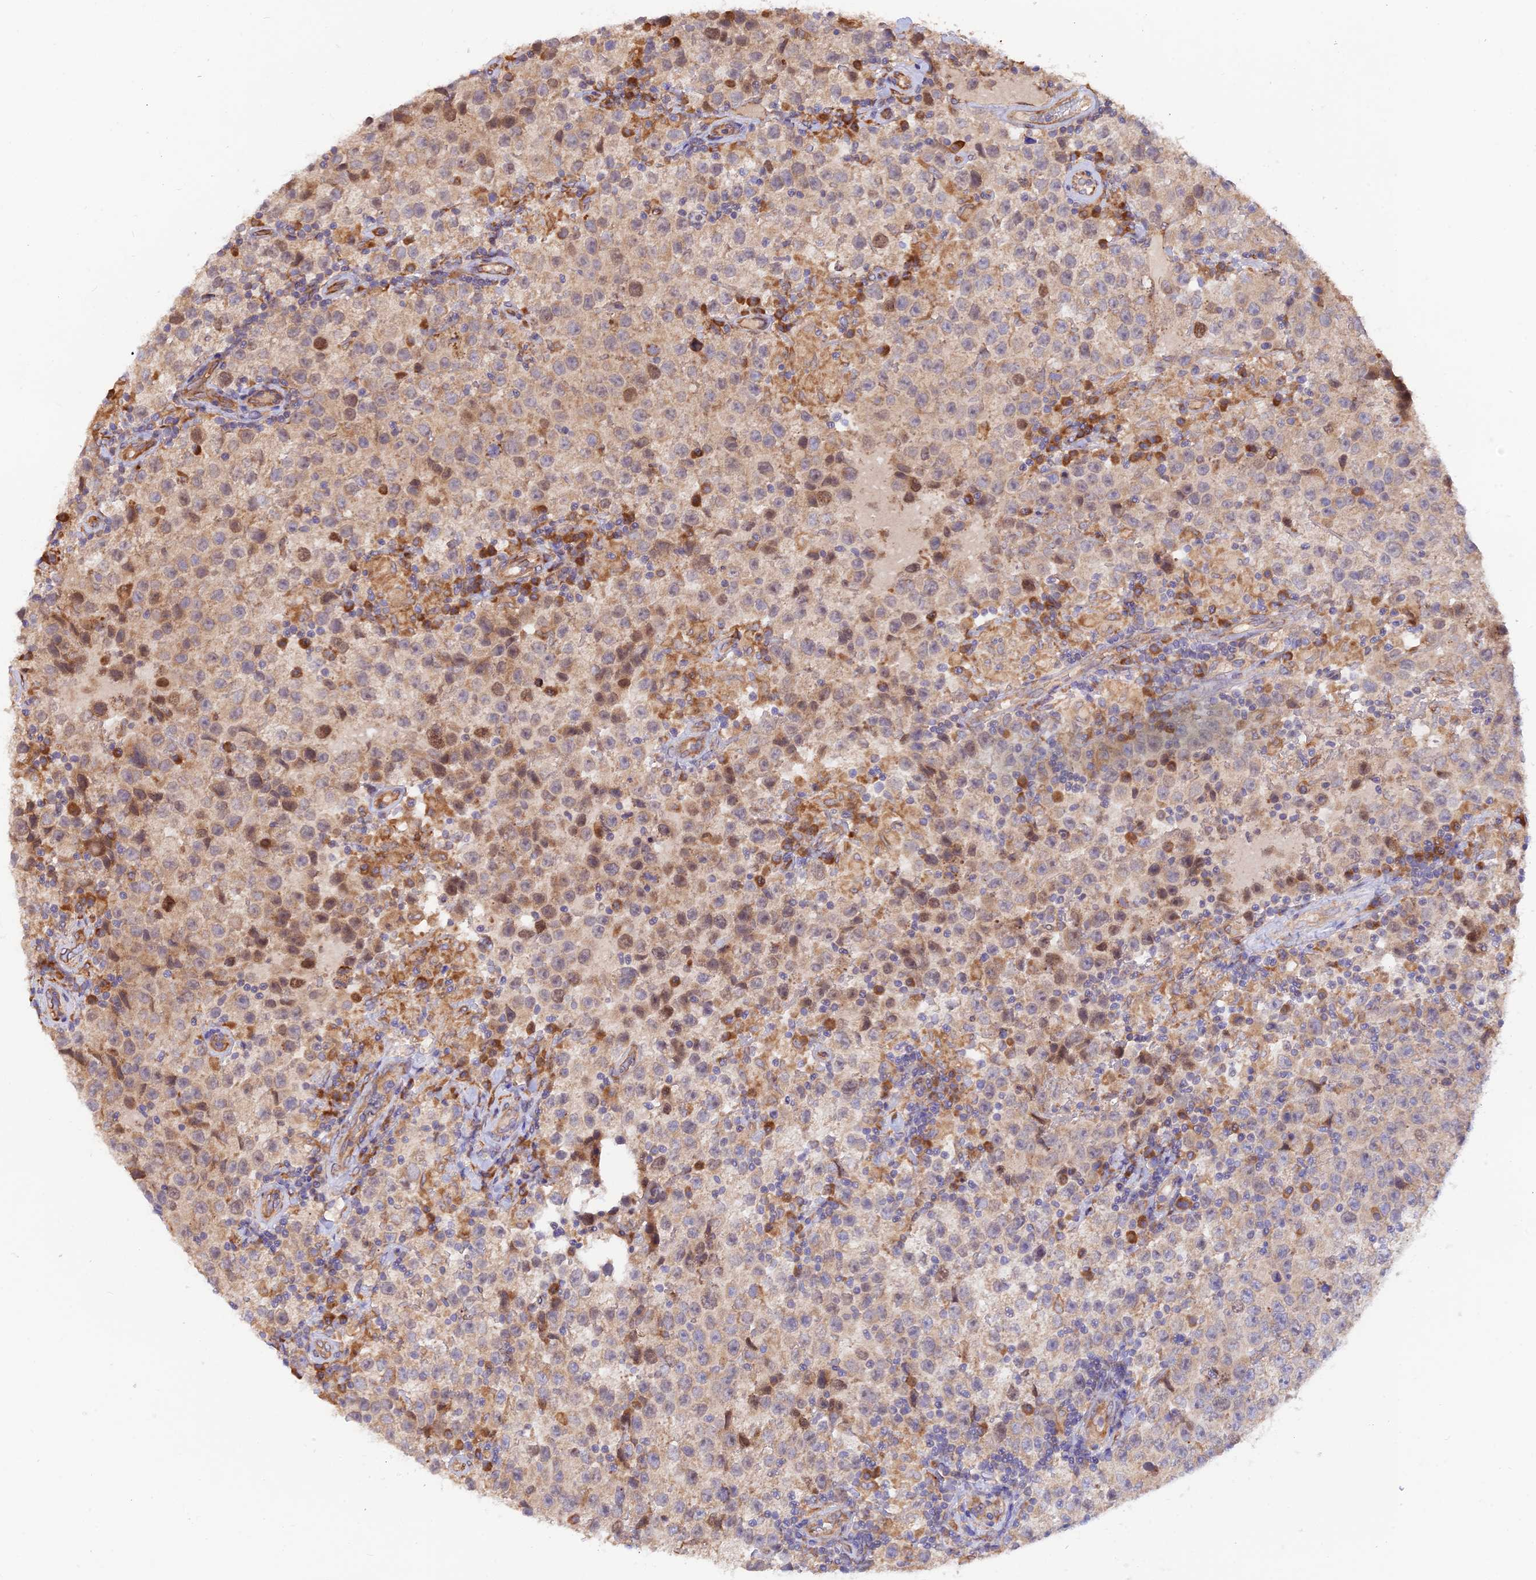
{"staining": {"intensity": "moderate", "quantity": "<25%", "location": "cytoplasmic/membranous,nuclear"}, "tissue": "testis cancer", "cell_type": "Tumor cells", "image_type": "cancer", "snomed": [{"axis": "morphology", "description": "Seminoma, NOS"}, {"axis": "morphology", "description": "Carcinoma, Embryonal, NOS"}, {"axis": "topography", "description": "Testis"}], "caption": "Immunohistochemistry (DAB) staining of testis embryonal carcinoma displays moderate cytoplasmic/membranous and nuclear protein positivity in approximately <25% of tumor cells.", "gene": "RPL5", "patient": {"sex": "male", "age": 41}}